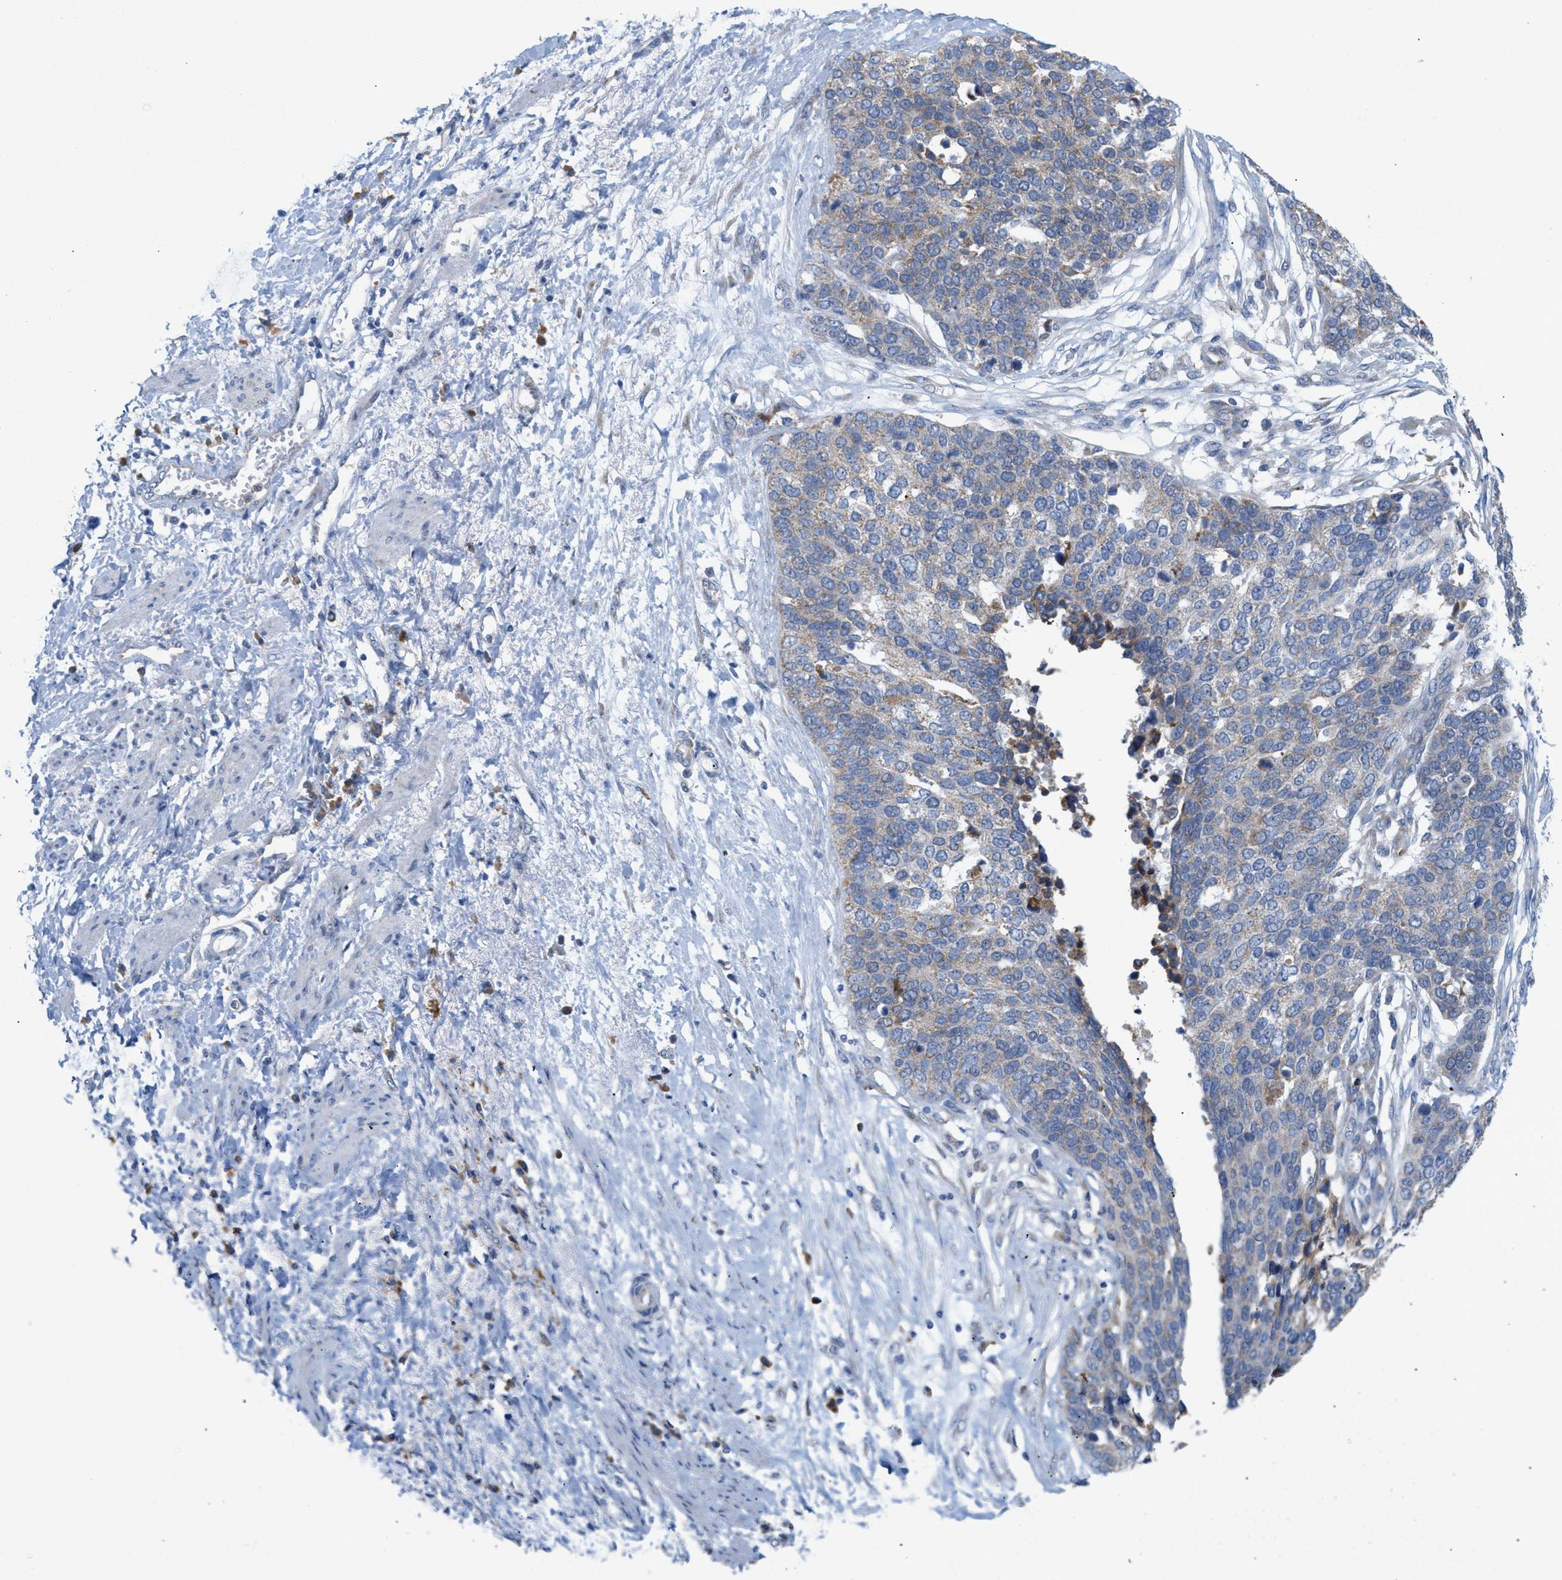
{"staining": {"intensity": "weak", "quantity": "<25%", "location": "cytoplasmic/membranous"}, "tissue": "ovarian cancer", "cell_type": "Tumor cells", "image_type": "cancer", "snomed": [{"axis": "morphology", "description": "Cystadenocarcinoma, serous, NOS"}, {"axis": "topography", "description": "Ovary"}], "caption": "Immunohistochemistry micrograph of neoplastic tissue: human ovarian cancer stained with DAB demonstrates no significant protein staining in tumor cells.", "gene": "DYNC2I1", "patient": {"sex": "female", "age": 44}}